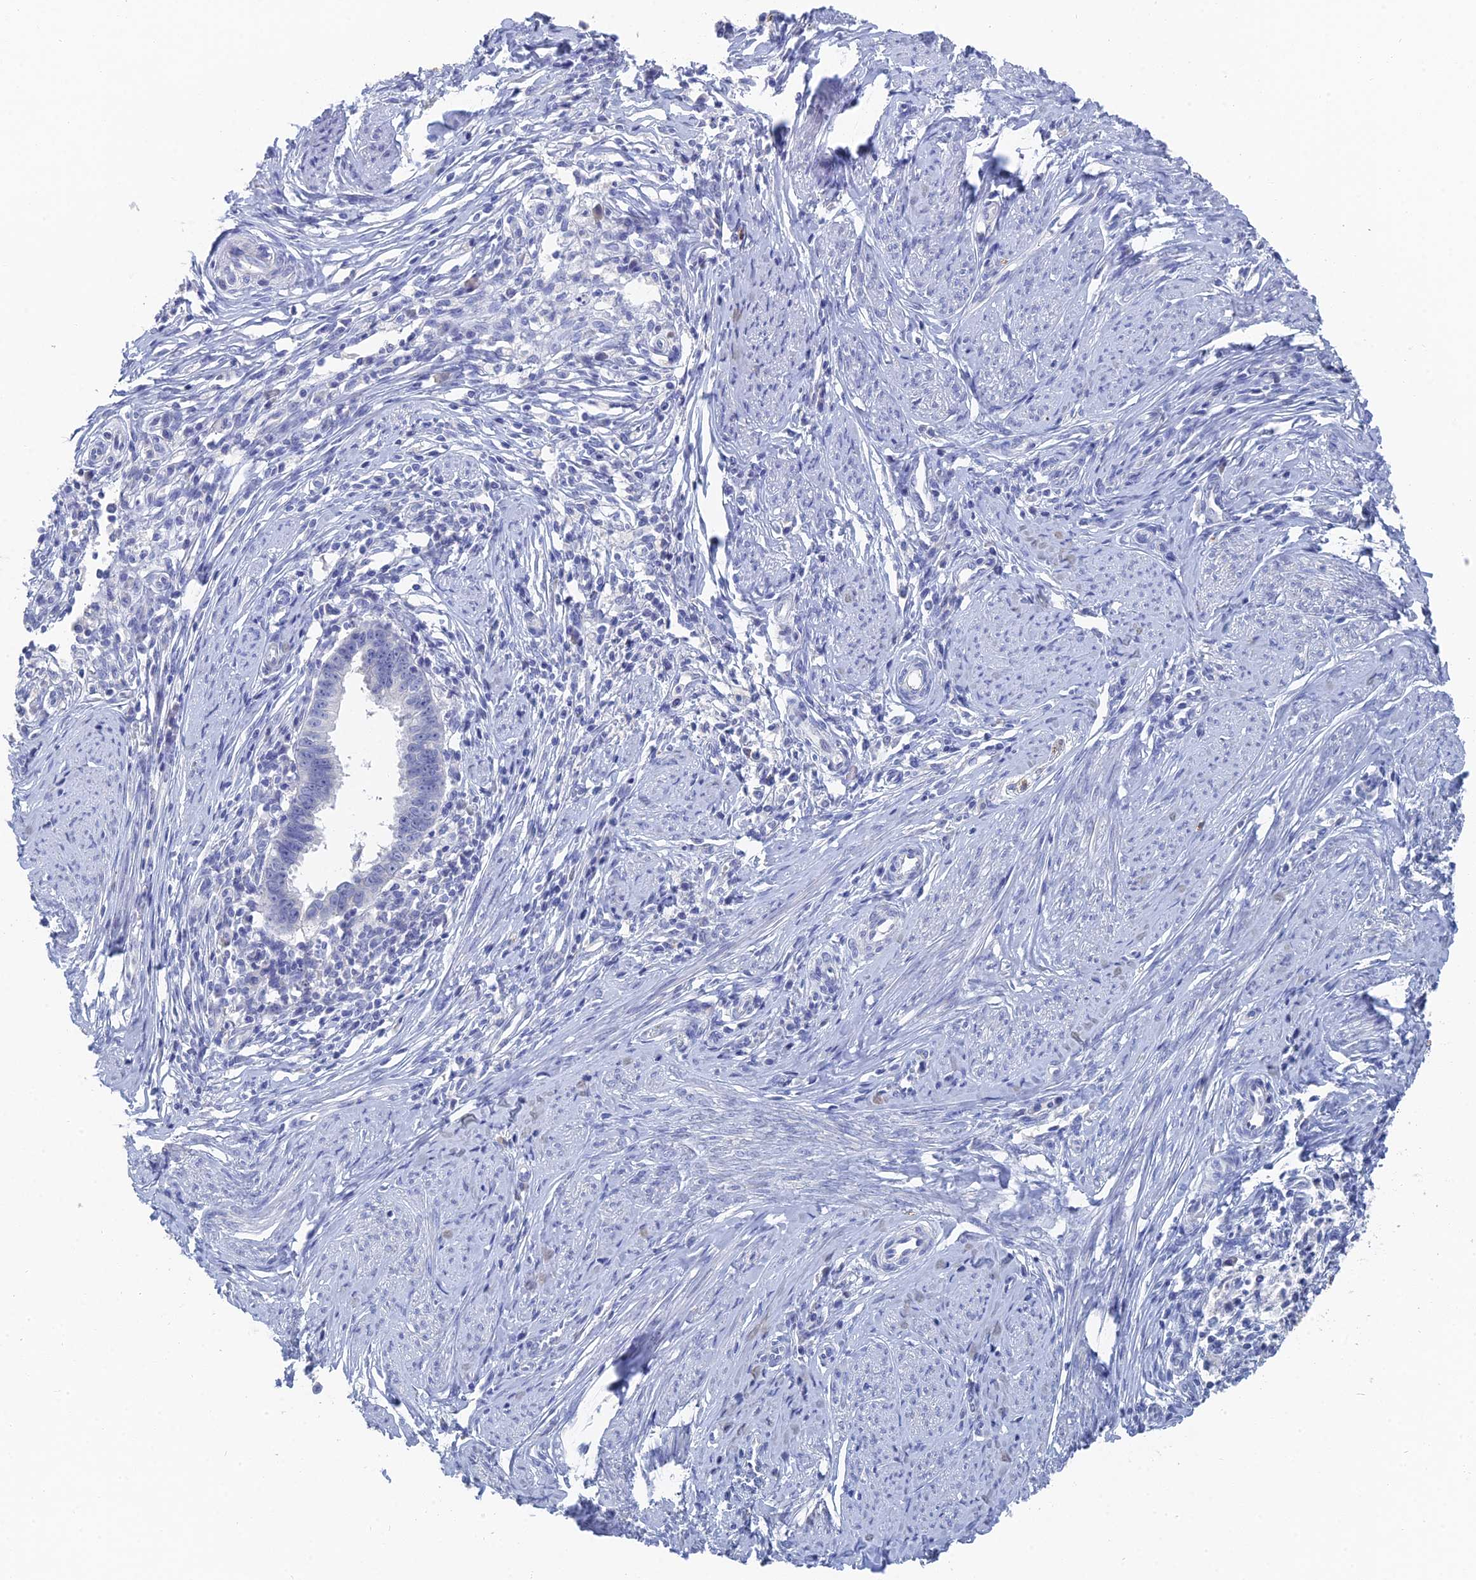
{"staining": {"intensity": "negative", "quantity": "none", "location": "none"}, "tissue": "cervical cancer", "cell_type": "Tumor cells", "image_type": "cancer", "snomed": [{"axis": "morphology", "description": "Adenocarcinoma, NOS"}, {"axis": "topography", "description": "Cervix"}], "caption": "High power microscopy micrograph of an immunohistochemistry (IHC) photomicrograph of cervical adenocarcinoma, revealing no significant expression in tumor cells.", "gene": "GFAP", "patient": {"sex": "female", "age": 36}}